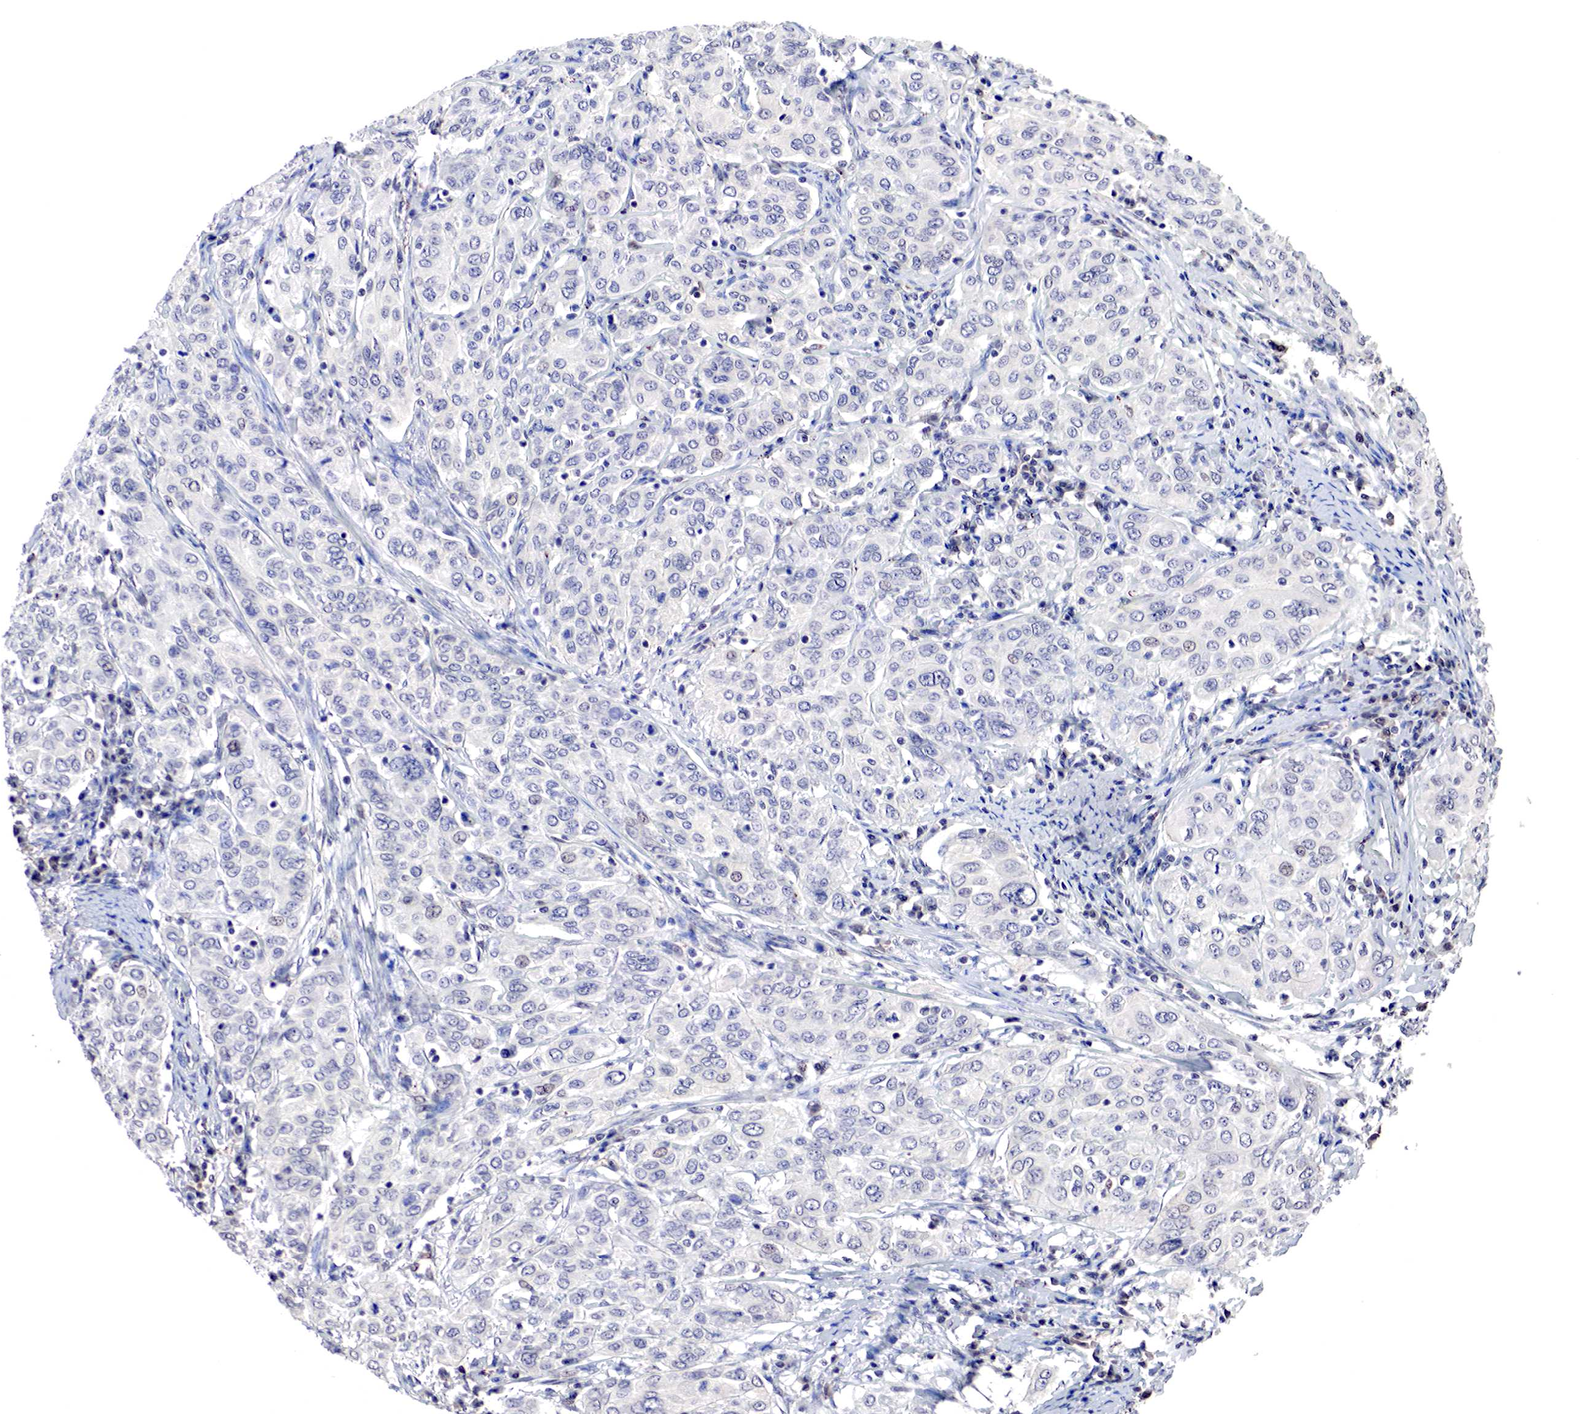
{"staining": {"intensity": "negative", "quantity": "none", "location": "none"}, "tissue": "cervical cancer", "cell_type": "Tumor cells", "image_type": "cancer", "snomed": [{"axis": "morphology", "description": "Squamous cell carcinoma, NOS"}, {"axis": "topography", "description": "Cervix"}], "caption": "Immunohistochemistry (IHC) micrograph of neoplastic tissue: cervical cancer stained with DAB (3,3'-diaminobenzidine) reveals no significant protein positivity in tumor cells.", "gene": "DACH2", "patient": {"sex": "female", "age": 38}}